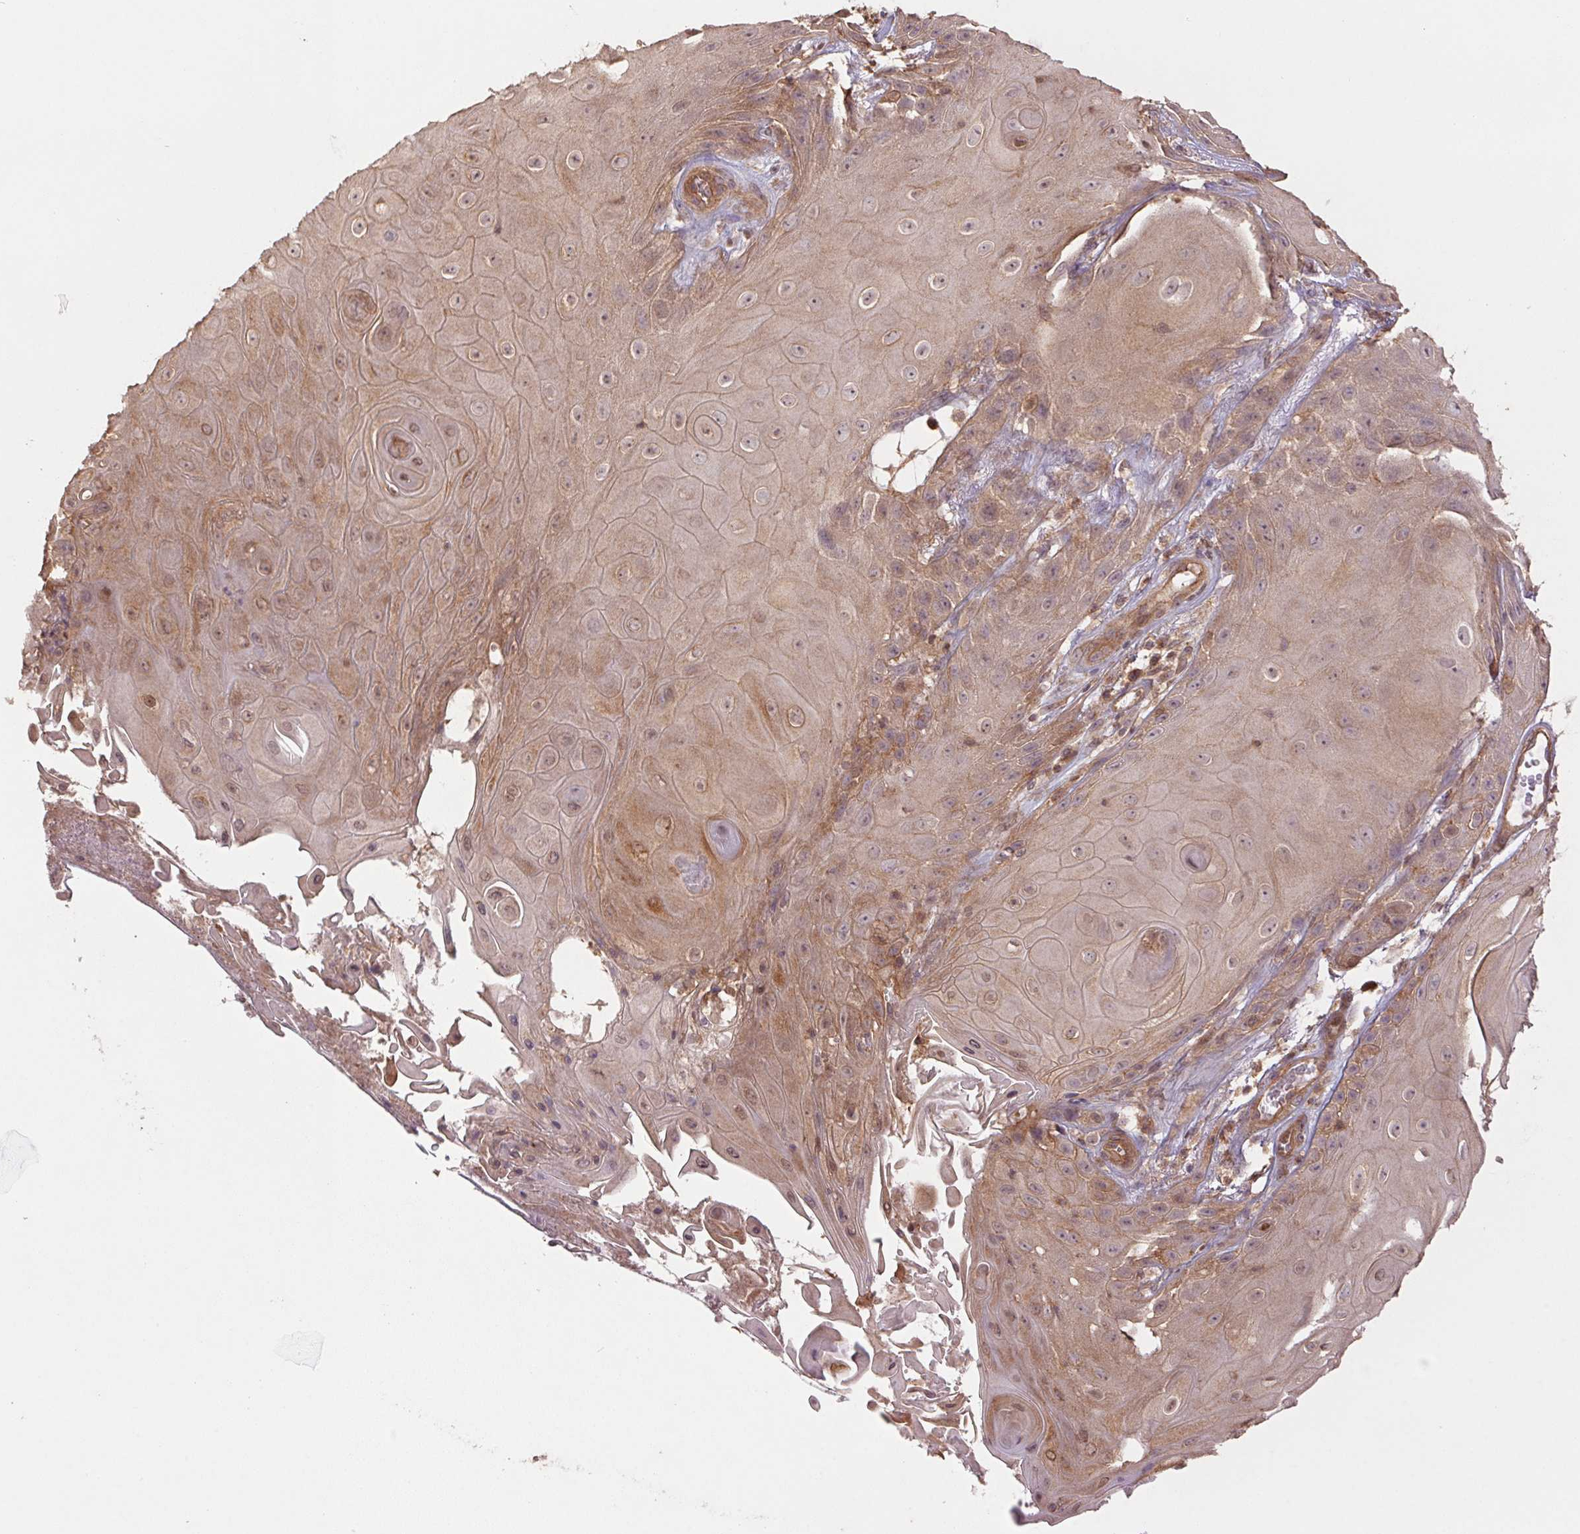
{"staining": {"intensity": "moderate", "quantity": ">75%", "location": "cytoplasmic/membranous,nuclear"}, "tissue": "skin cancer", "cell_type": "Tumor cells", "image_type": "cancer", "snomed": [{"axis": "morphology", "description": "Squamous cell carcinoma, NOS"}, {"axis": "topography", "description": "Skin"}], "caption": "Skin cancer stained with immunohistochemistry (IHC) demonstrates moderate cytoplasmic/membranous and nuclear positivity in about >75% of tumor cells.", "gene": "TUBA3D", "patient": {"sex": "male", "age": 62}}